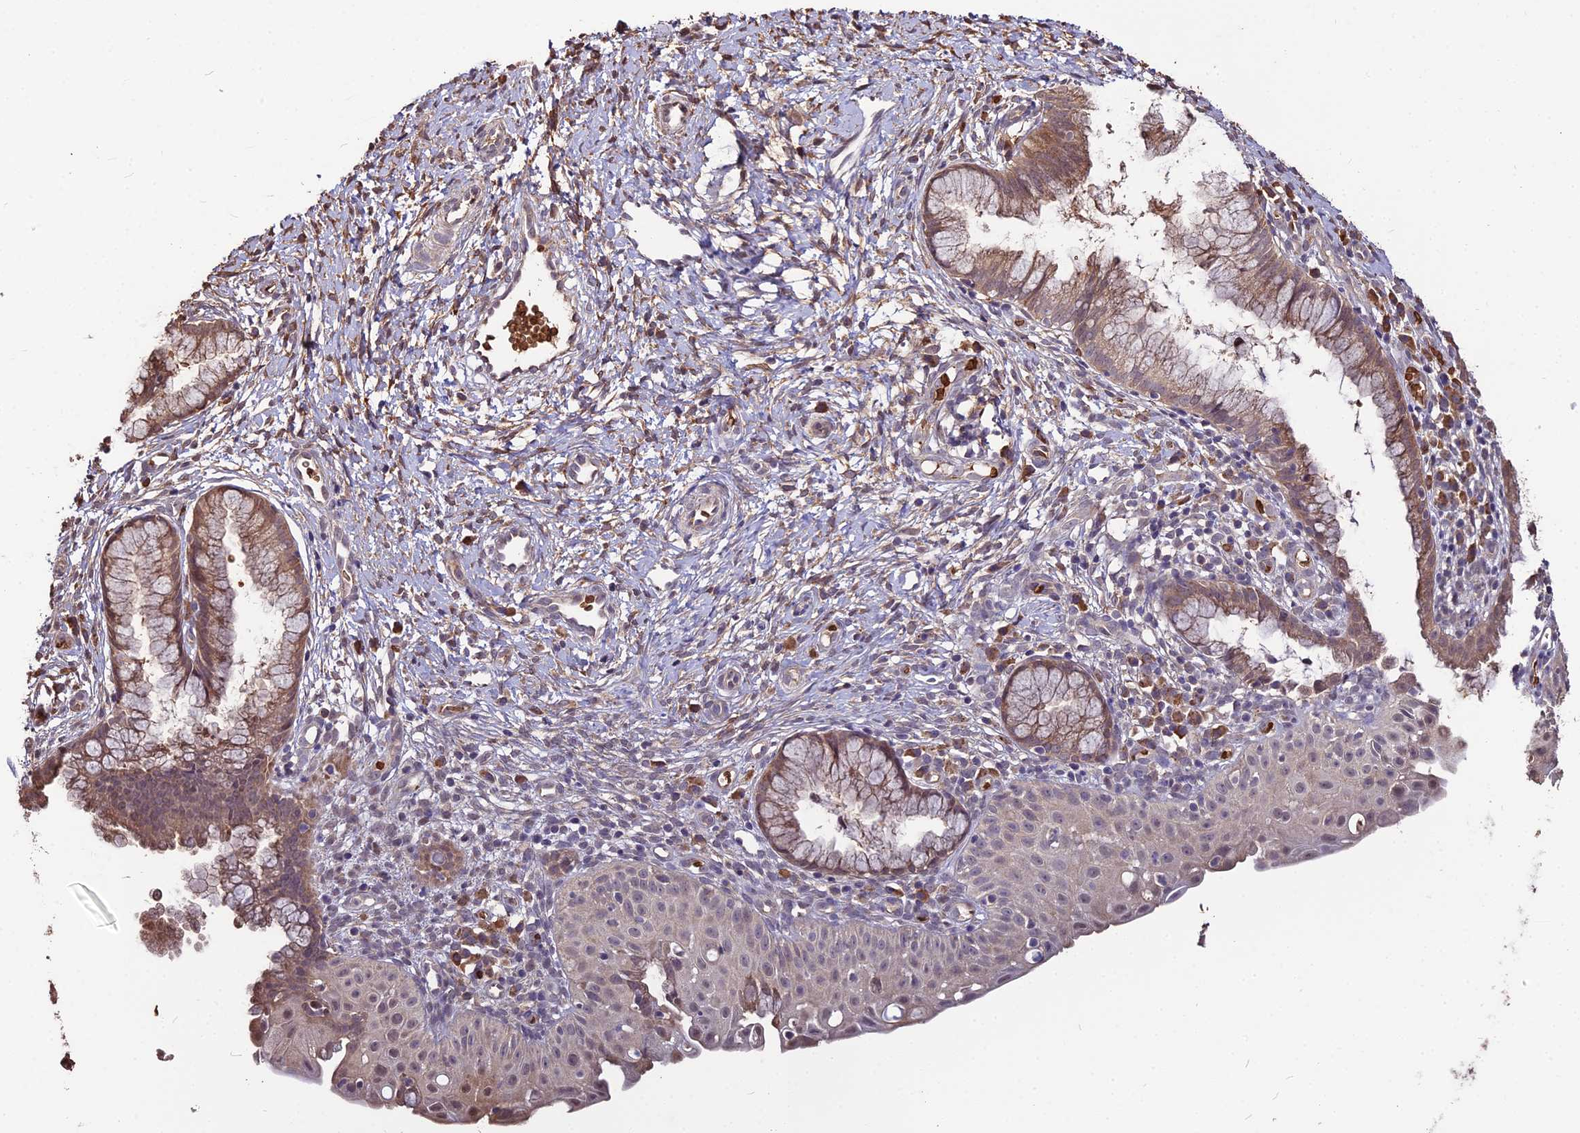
{"staining": {"intensity": "moderate", "quantity": ">75%", "location": "cytoplasmic/membranous"}, "tissue": "cervix", "cell_type": "Glandular cells", "image_type": "normal", "snomed": [{"axis": "morphology", "description": "Normal tissue, NOS"}, {"axis": "topography", "description": "Cervix"}], "caption": "Moderate cytoplasmic/membranous positivity is appreciated in approximately >75% of glandular cells in unremarkable cervix. The staining was performed using DAB (3,3'-diaminobenzidine), with brown indicating positive protein expression. Nuclei are stained blue with hematoxylin.", "gene": "ZDBF2", "patient": {"sex": "female", "age": 36}}